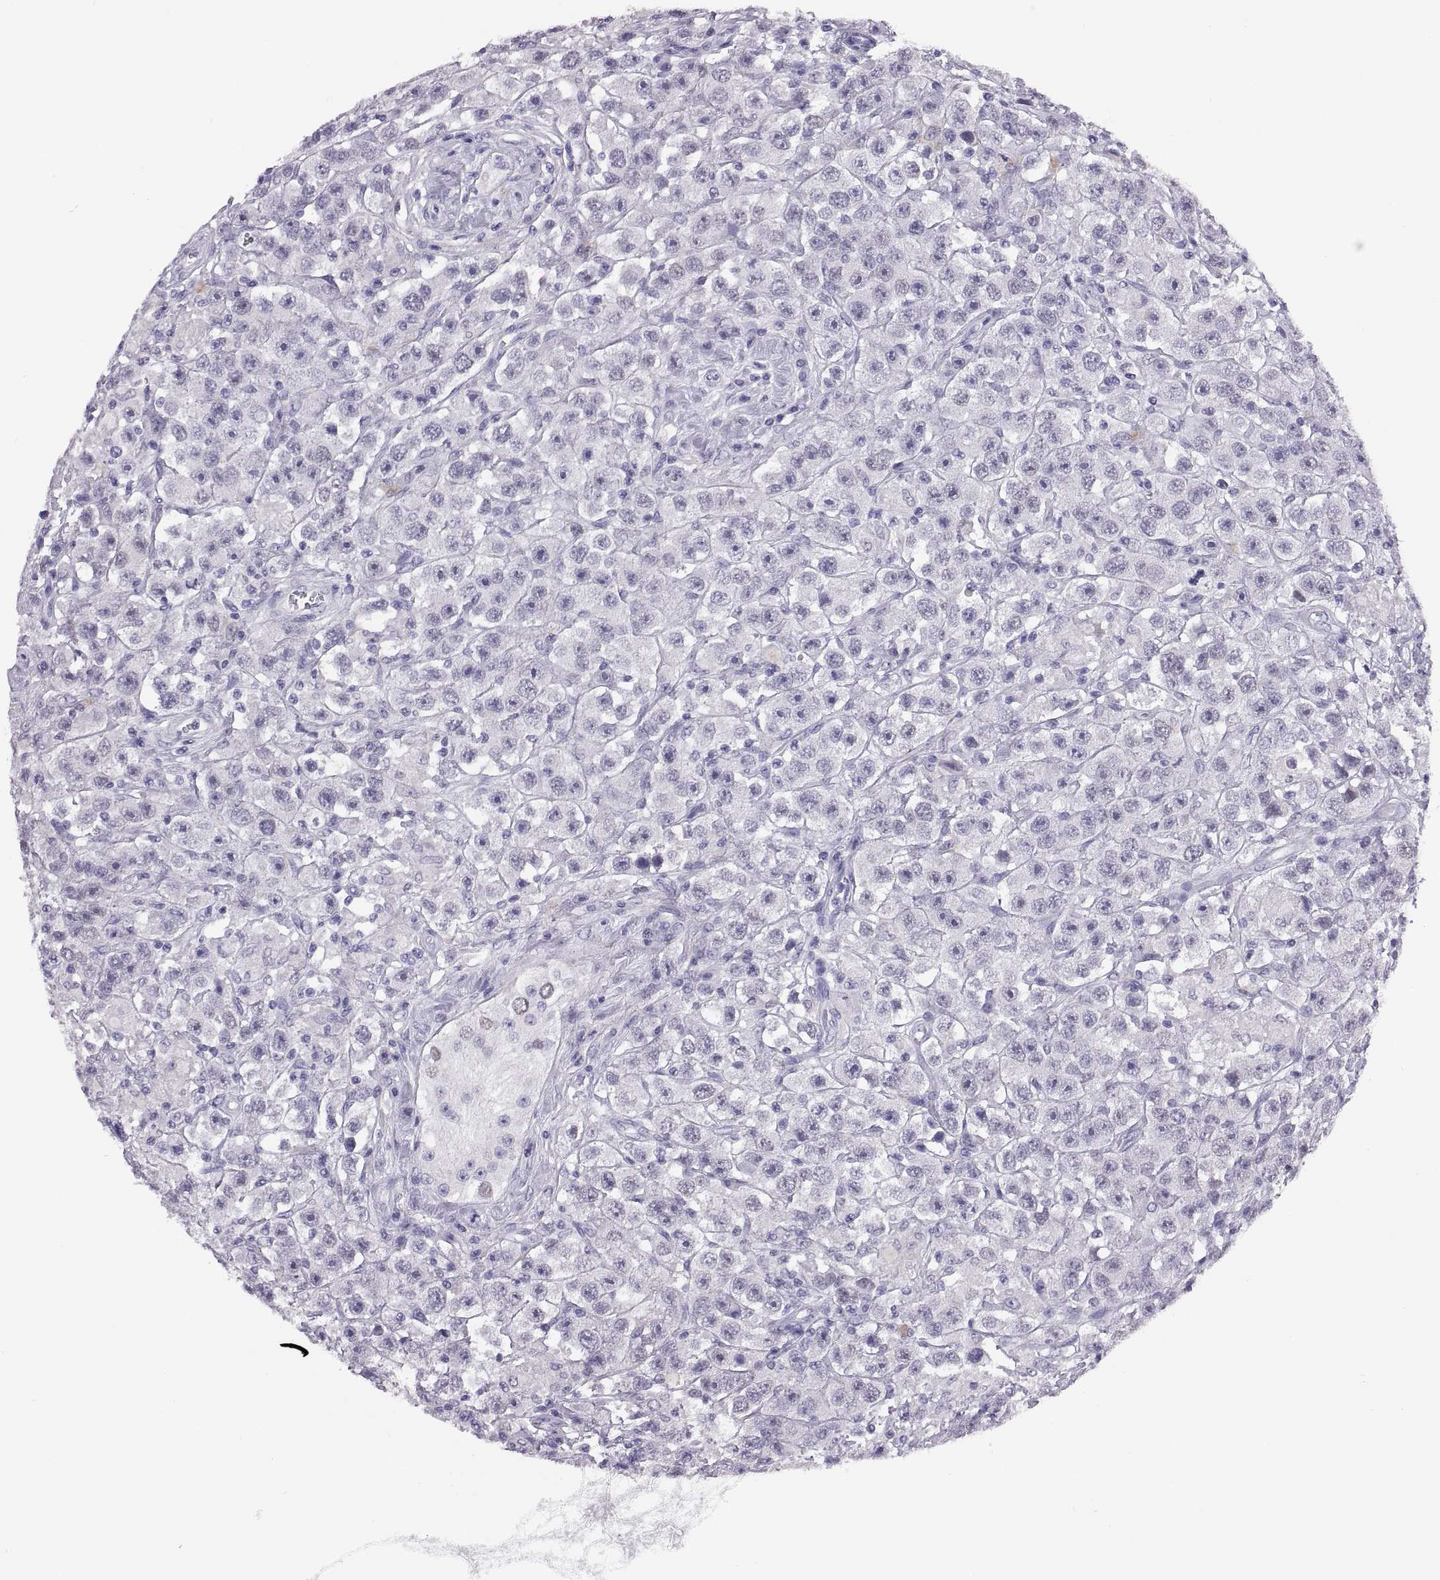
{"staining": {"intensity": "negative", "quantity": "none", "location": "none"}, "tissue": "testis cancer", "cell_type": "Tumor cells", "image_type": "cancer", "snomed": [{"axis": "morphology", "description": "Seminoma, NOS"}, {"axis": "topography", "description": "Testis"}], "caption": "An immunohistochemistry image of testis seminoma is shown. There is no staining in tumor cells of testis seminoma.", "gene": "QRICH2", "patient": {"sex": "male", "age": 45}}